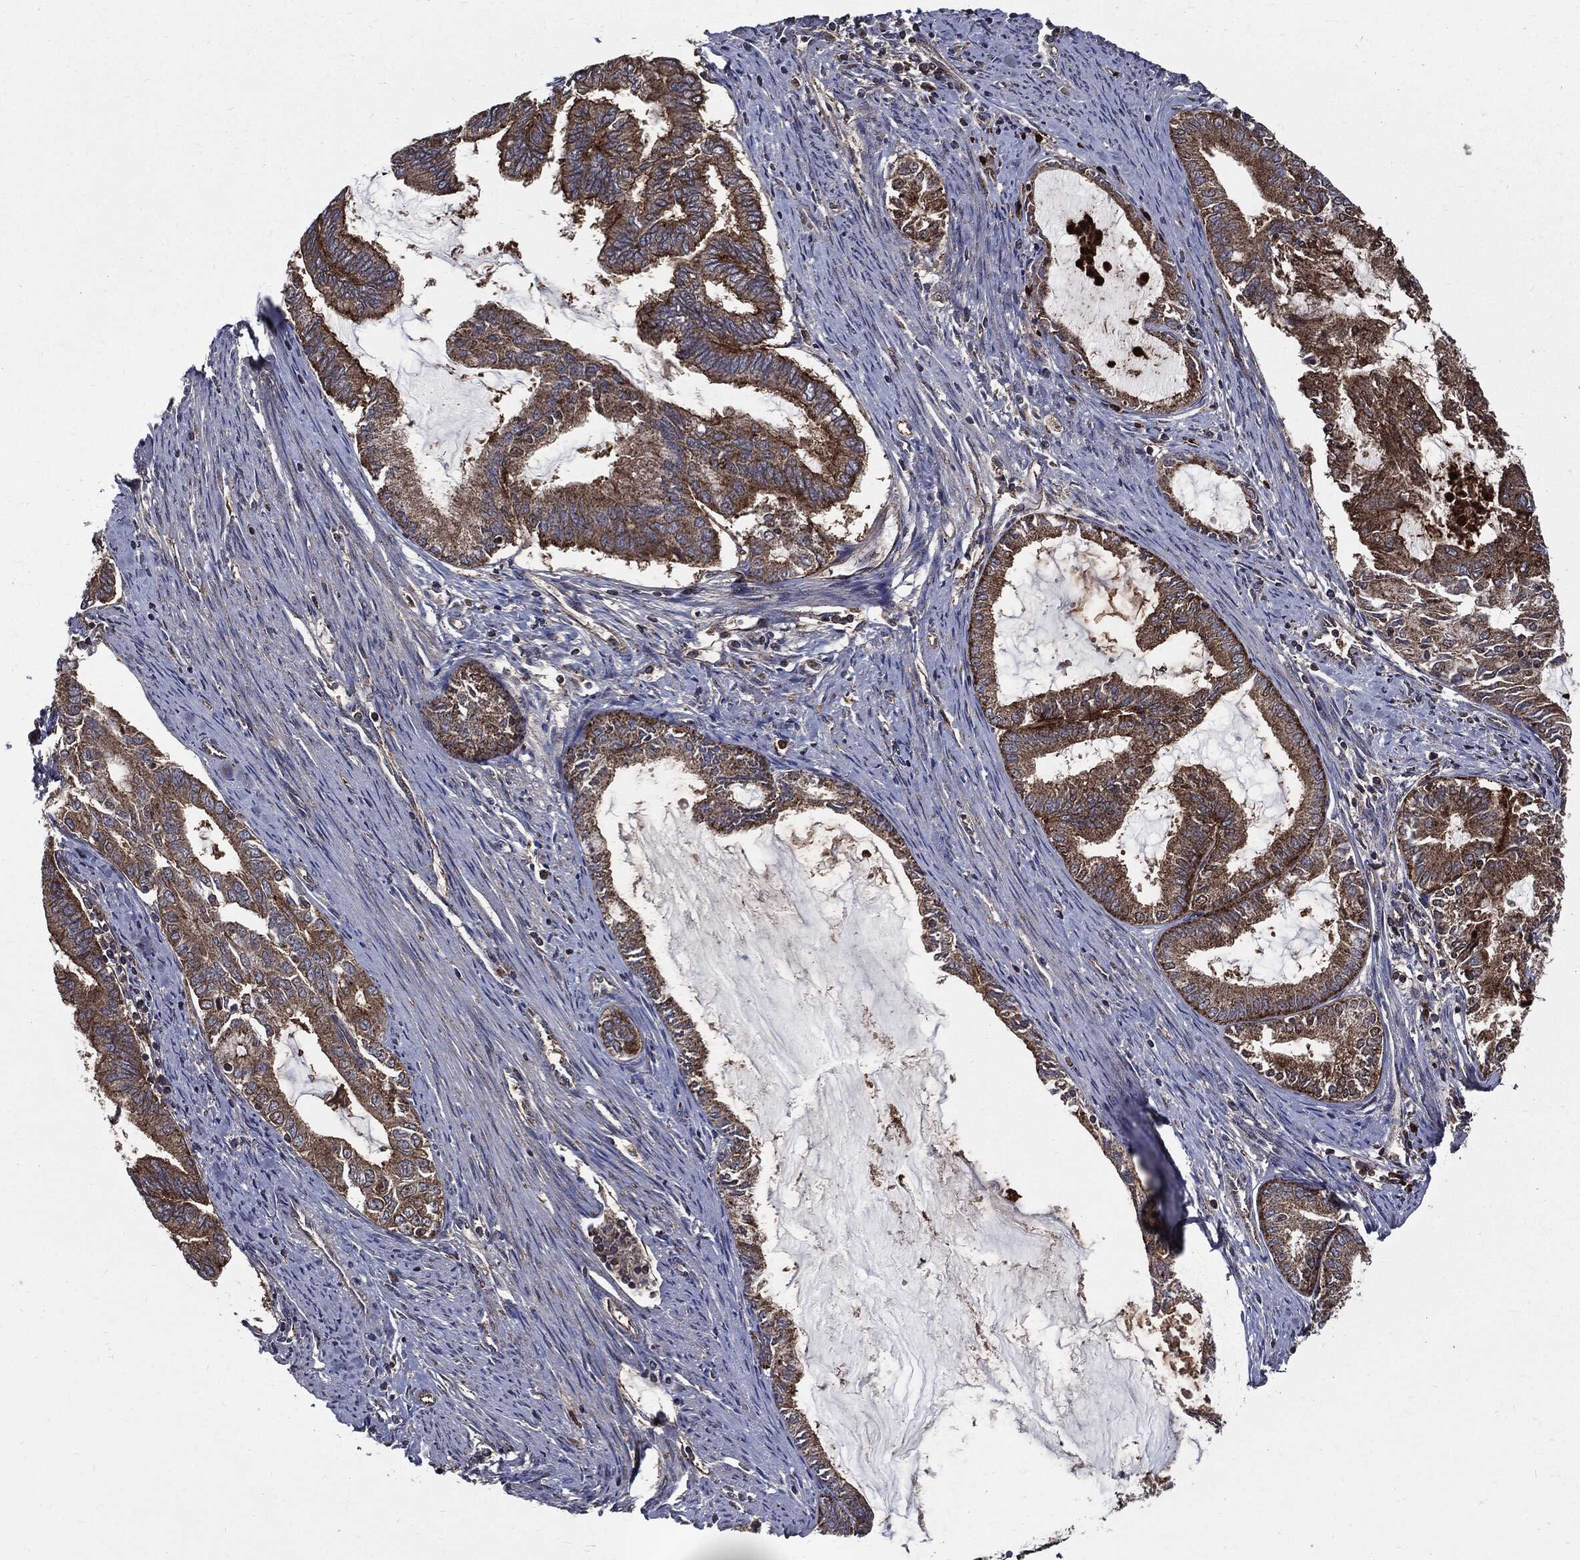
{"staining": {"intensity": "strong", "quantity": "25%-75%", "location": "cytoplasmic/membranous"}, "tissue": "endometrial cancer", "cell_type": "Tumor cells", "image_type": "cancer", "snomed": [{"axis": "morphology", "description": "Adenocarcinoma, NOS"}, {"axis": "topography", "description": "Endometrium"}], "caption": "Endometrial cancer (adenocarcinoma) stained with a brown dye reveals strong cytoplasmic/membranous positive staining in about 25%-75% of tumor cells.", "gene": "PDCD6IP", "patient": {"sex": "female", "age": 86}}